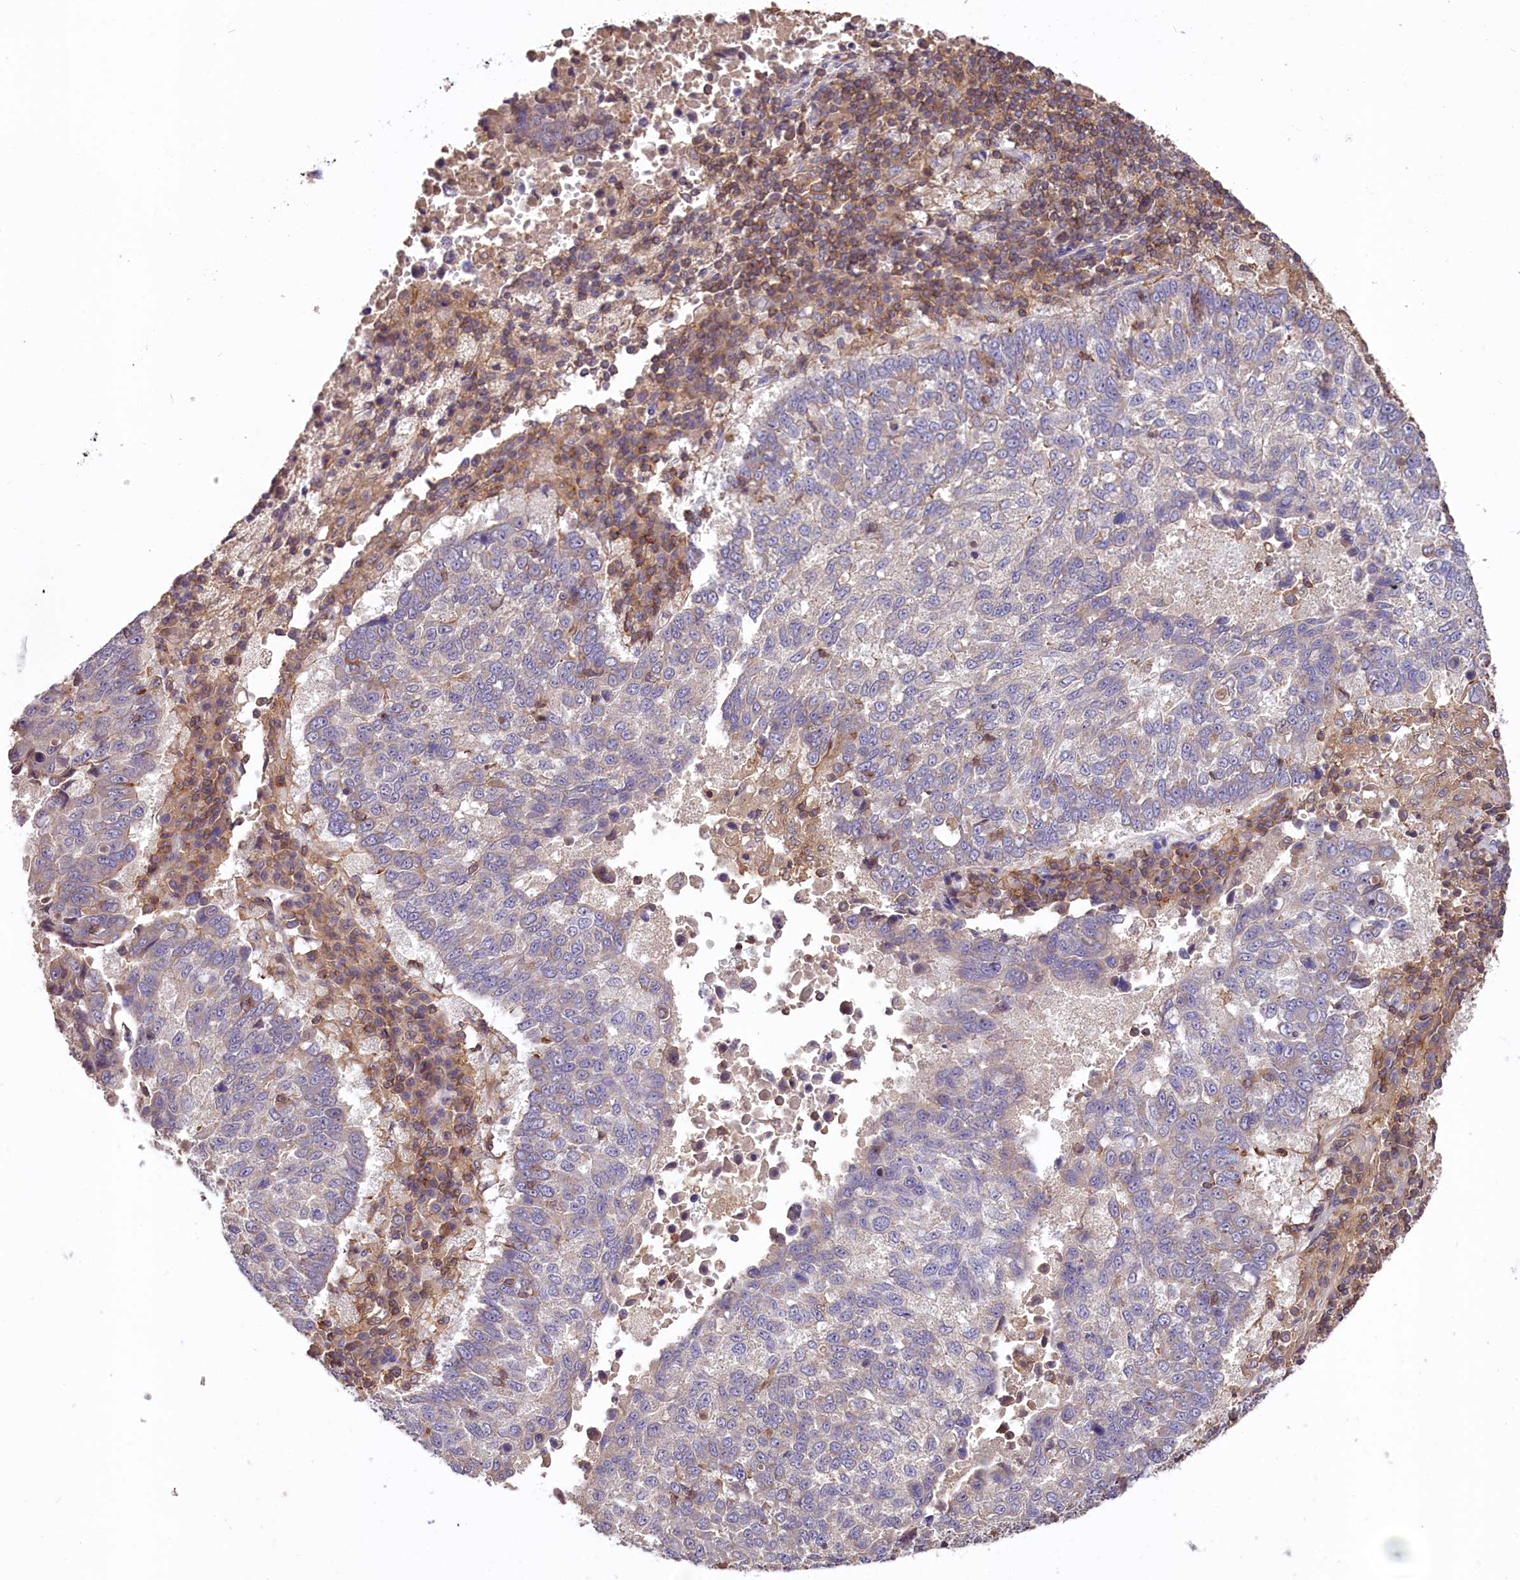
{"staining": {"intensity": "negative", "quantity": "none", "location": "none"}, "tissue": "lung cancer", "cell_type": "Tumor cells", "image_type": "cancer", "snomed": [{"axis": "morphology", "description": "Squamous cell carcinoma, NOS"}, {"axis": "topography", "description": "Lung"}], "caption": "IHC of human lung cancer (squamous cell carcinoma) displays no positivity in tumor cells.", "gene": "SKIDA1", "patient": {"sex": "male", "age": 73}}